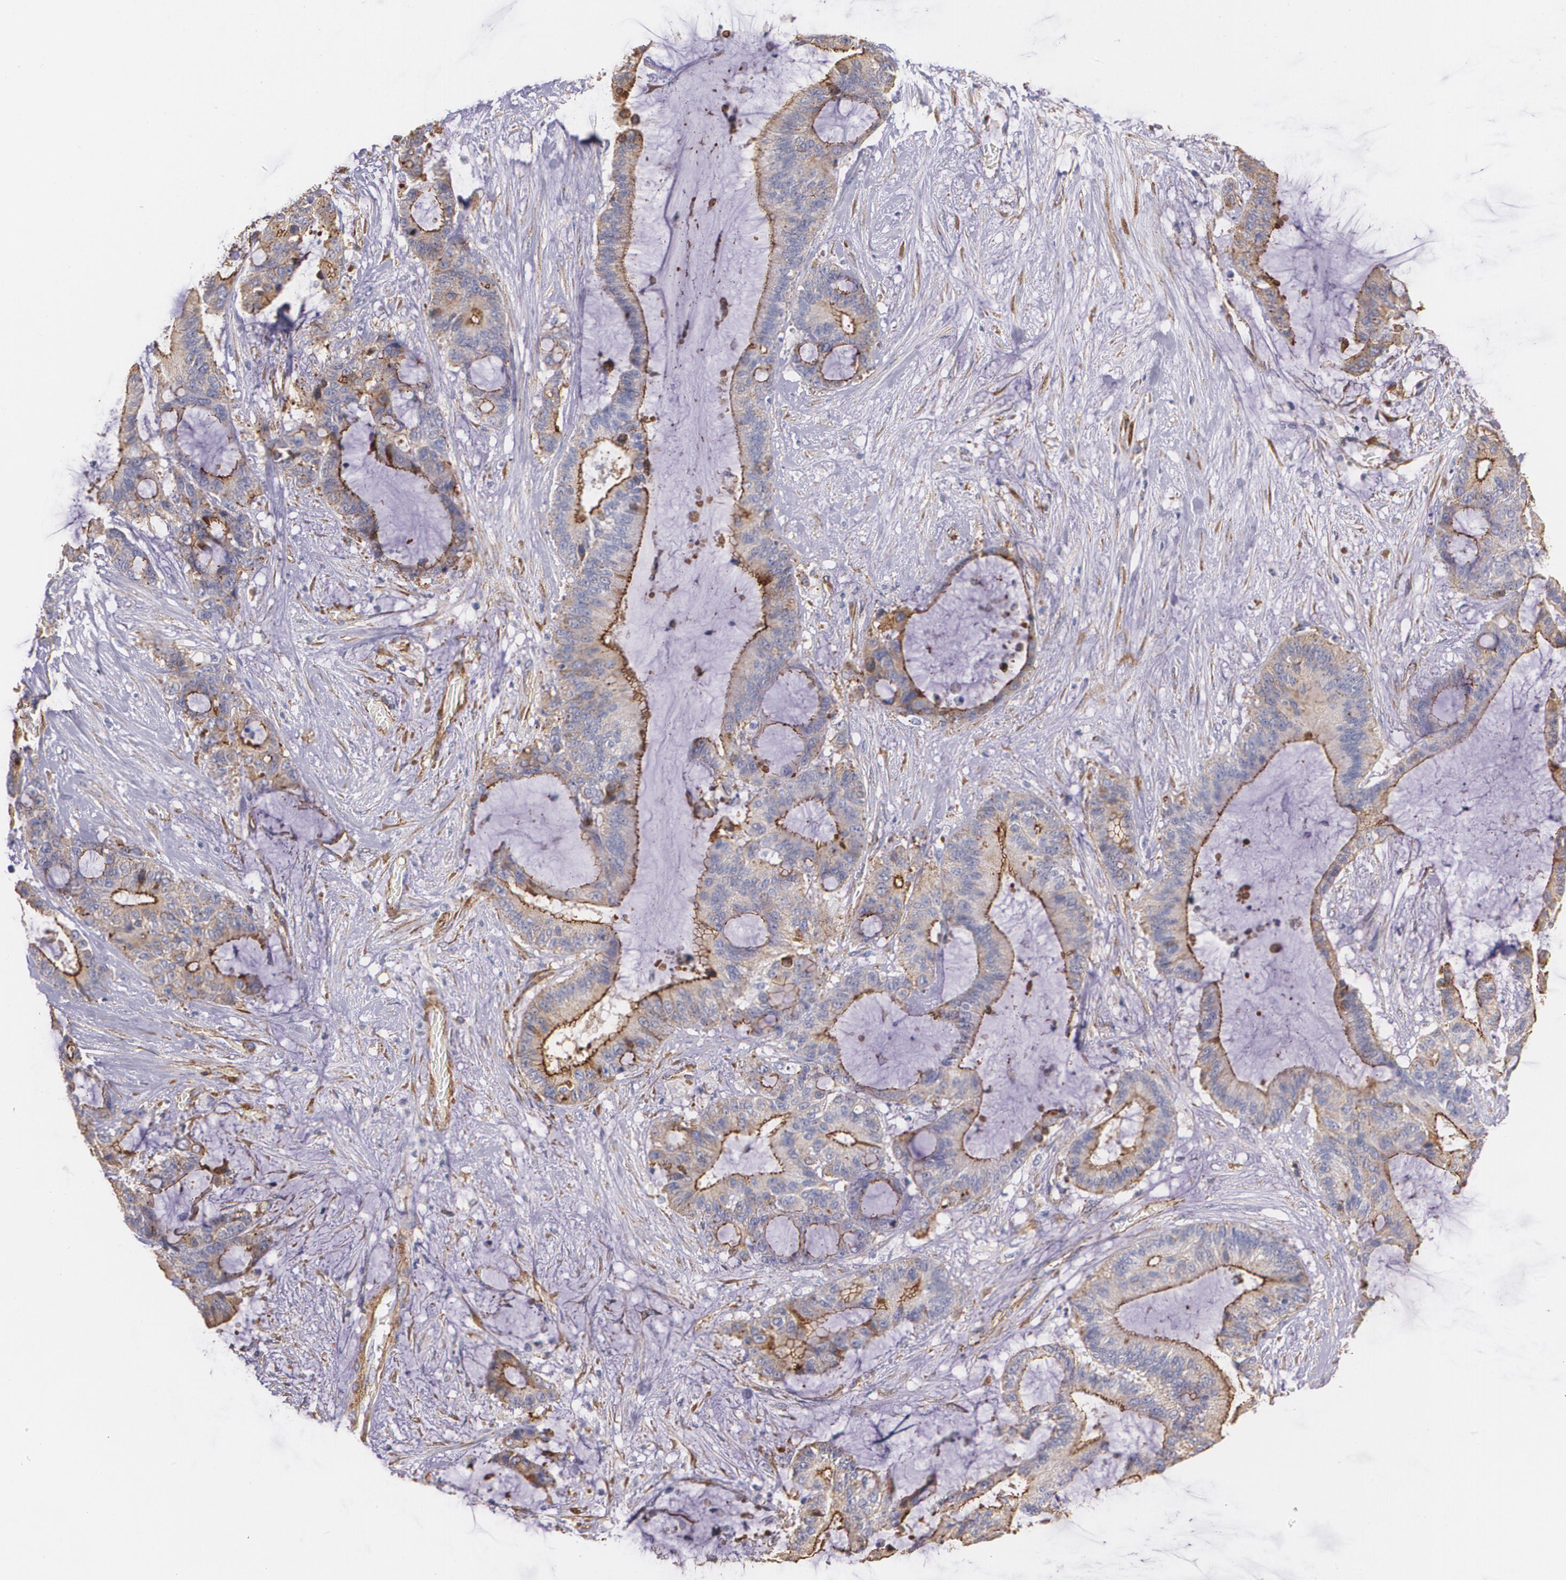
{"staining": {"intensity": "moderate", "quantity": "25%-75%", "location": "cytoplasmic/membranous"}, "tissue": "liver cancer", "cell_type": "Tumor cells", "image_type": "cancer", "snomed": [{"axis": "morphology", "description": "Cholangiocarcinoma"}, {"axis": "topography", "description": "Liver"}], "caption": "DAB immunohistochemical staining of liver cancer demonstrates moderate cytoplasmic/membranous protein expression in approximately 25%-75% of tumor cells.", "gene": "TJP1", "patient": {"sex": "female", "age": 73}}